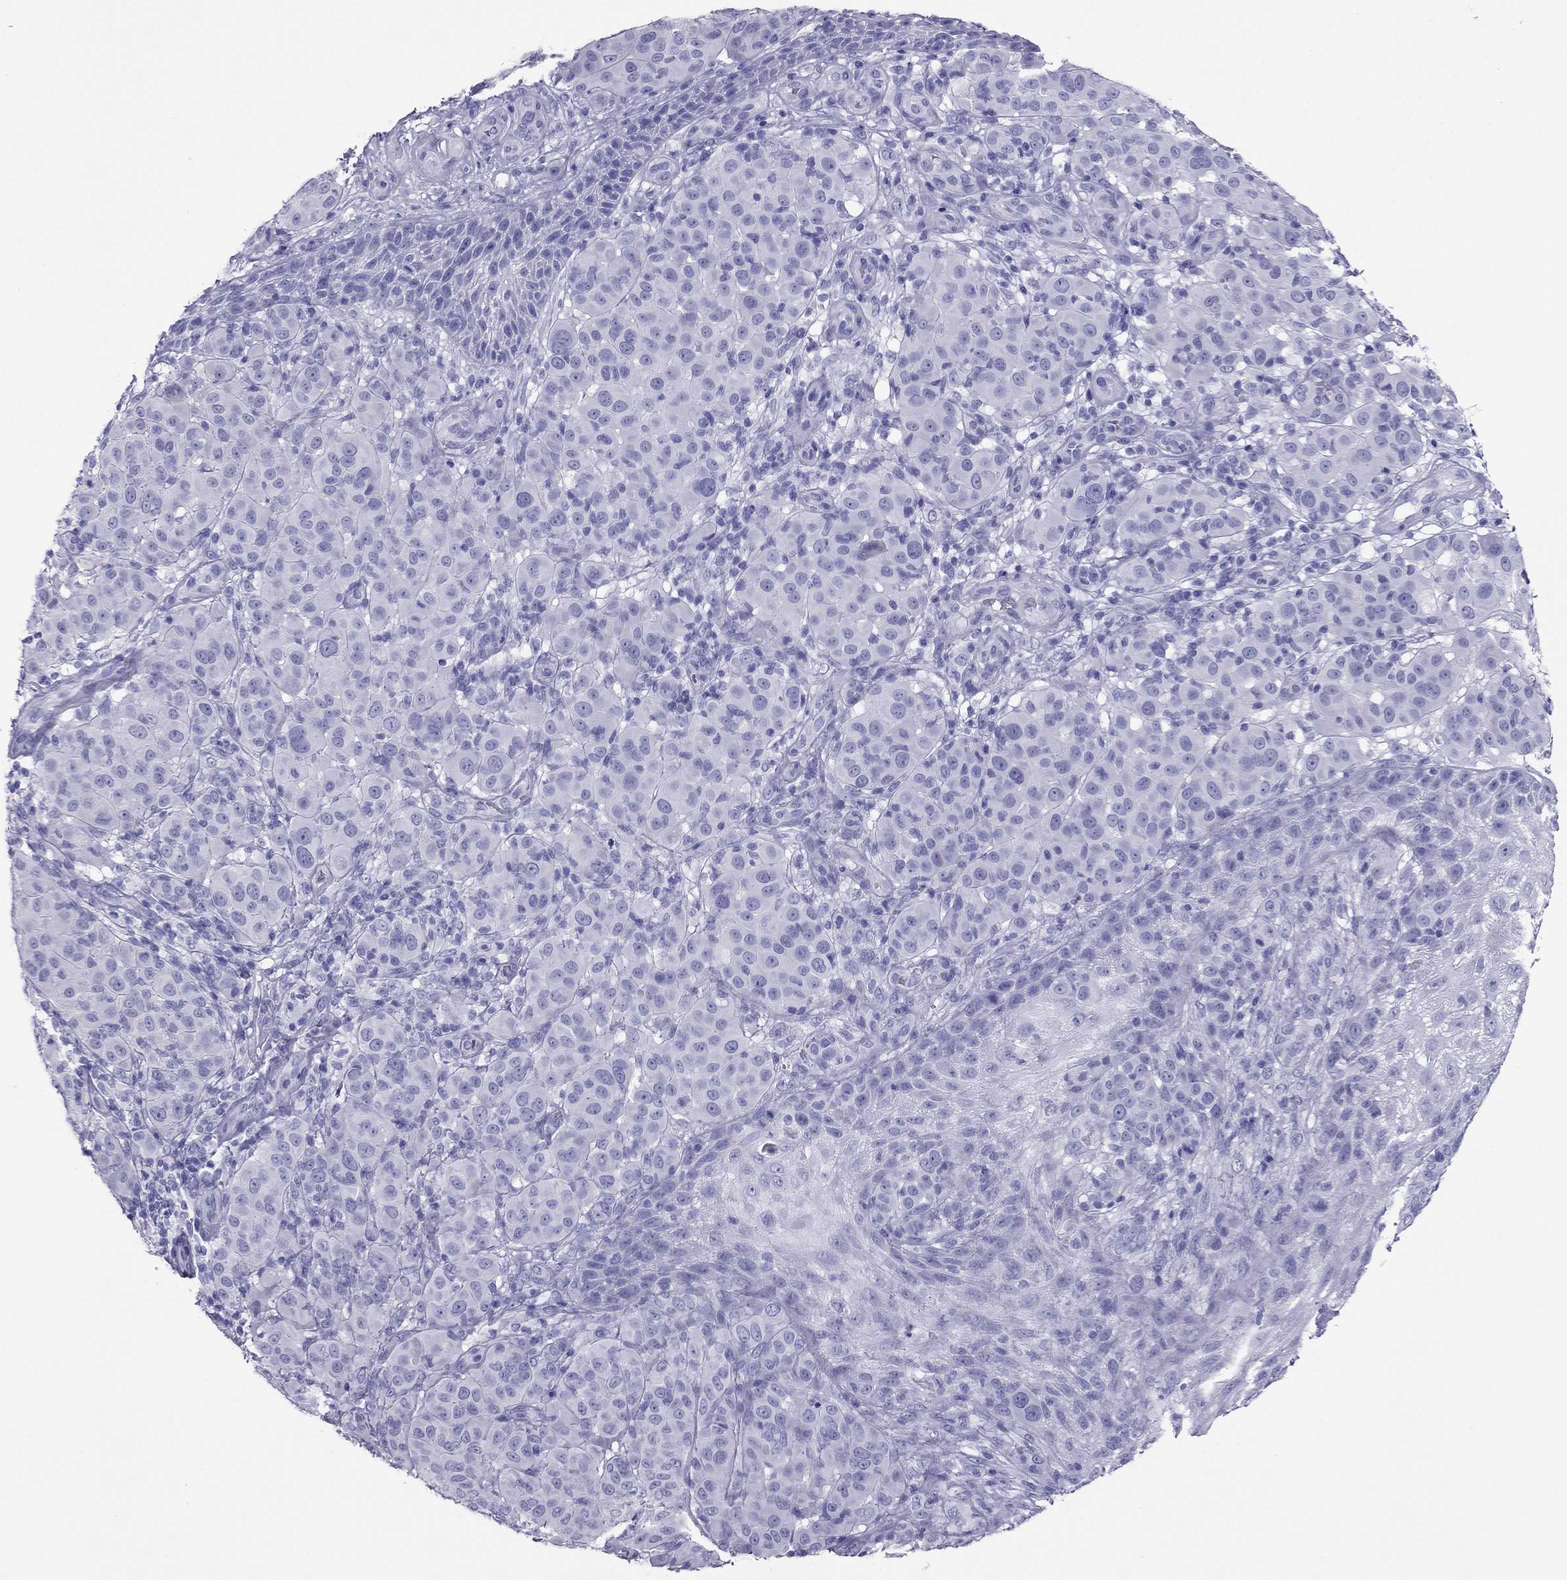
{"staining": {"intensity": "negative", "quantity": "none", "location": "none"}, "tissue": "melanoma", "cell_type": "Tumor cells", "image_type": "cancer", "snomed": [{"axis": "morphology", "description": "Malignant melanoma, NOS"}, {"axis": "topography", "description": "Skin"}], "caption": "Immunohistochemistry (IHC) histopathology image of neoplastic tissue: human melanoma stained with DAB reveals no significant protein expression in tumor cells.", "gene": "PDE6A", "patient": {"sex": "female", "age": 87}}